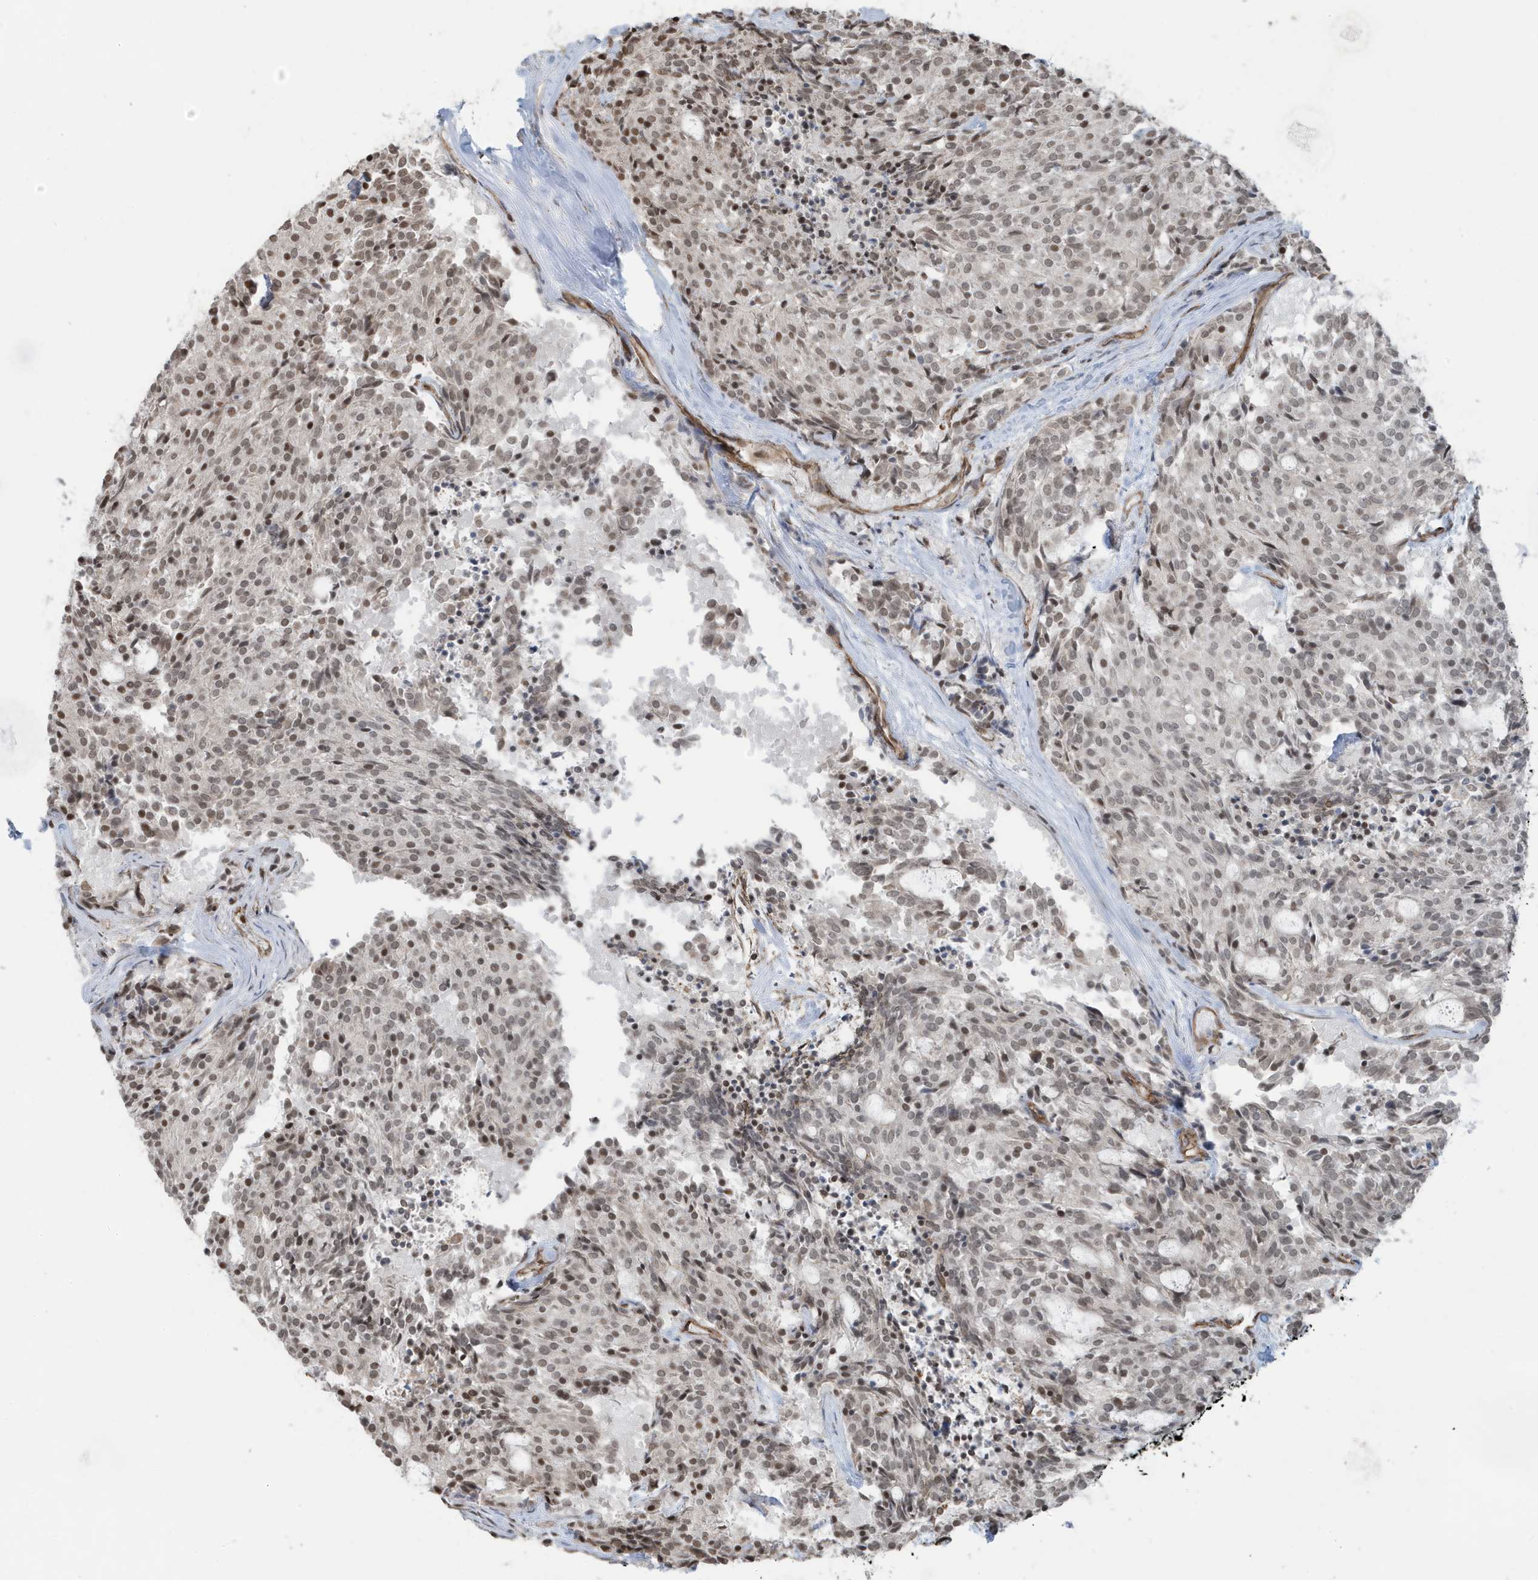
{"staining": {"intensity": "weak", "quantity": ">75%", "location": "nuclear"}, "tissue": "carcinoid", "cell_type": "Tumor cells", "image_type": "cancer", "snomed": [{"axis": "morphology", "description": "Carcinoid, malignant, NOS"}, {"axis": "topography", "description": "Pancreas"}], "caption": "The immunohistochemical stain highlights weak nuclear staining in tumor cells of carcinoid tissue.", "gene": "CHCHD4", "patient": {"sex": "female", "age": 54}}